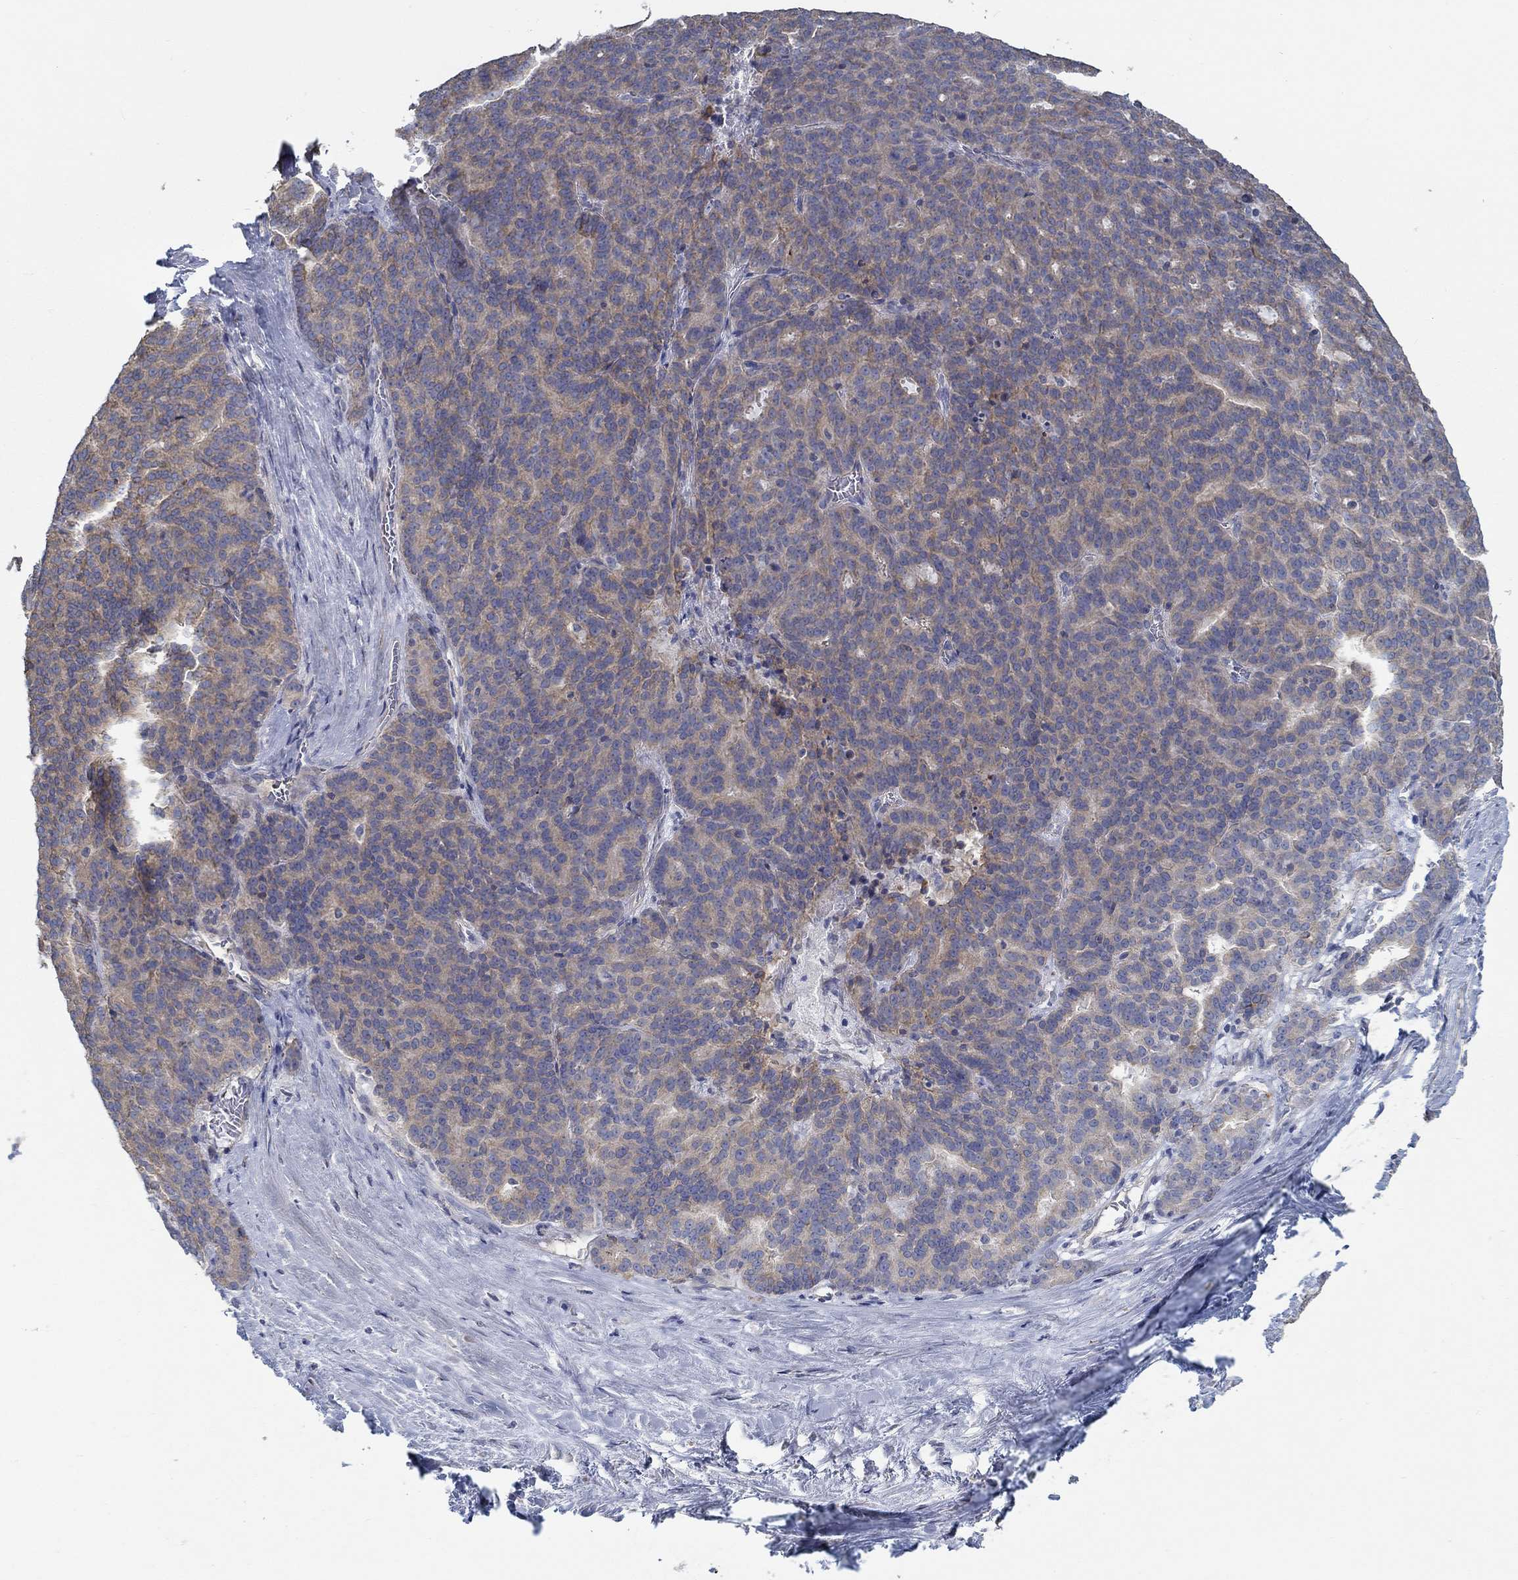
{"staining": {"intensity": "weak", "quantity": ">75%", "location": "cytoplasmic/membranous"}, "tissue": "liver cancer", "cell_type": "Tumor cells", "image_type": "cancer", "snomed": [{"axis": "morphology", "description": "Cholangiocarcinoma"}, {"axis": "topography", "description": "Liver"}], "caption": "A photomicrograph of liver cancer (cholangiocarcinoma) stained for a protein shows weak cytoplasmic/membranous brown staining in tumor cells. (DAB (3,3'-diaminobenzidine) IHC, brown staining for protein, blue staining for nuclei).", "gene": "BBOF1", "patient": {"sex": "female", "age": 47}}